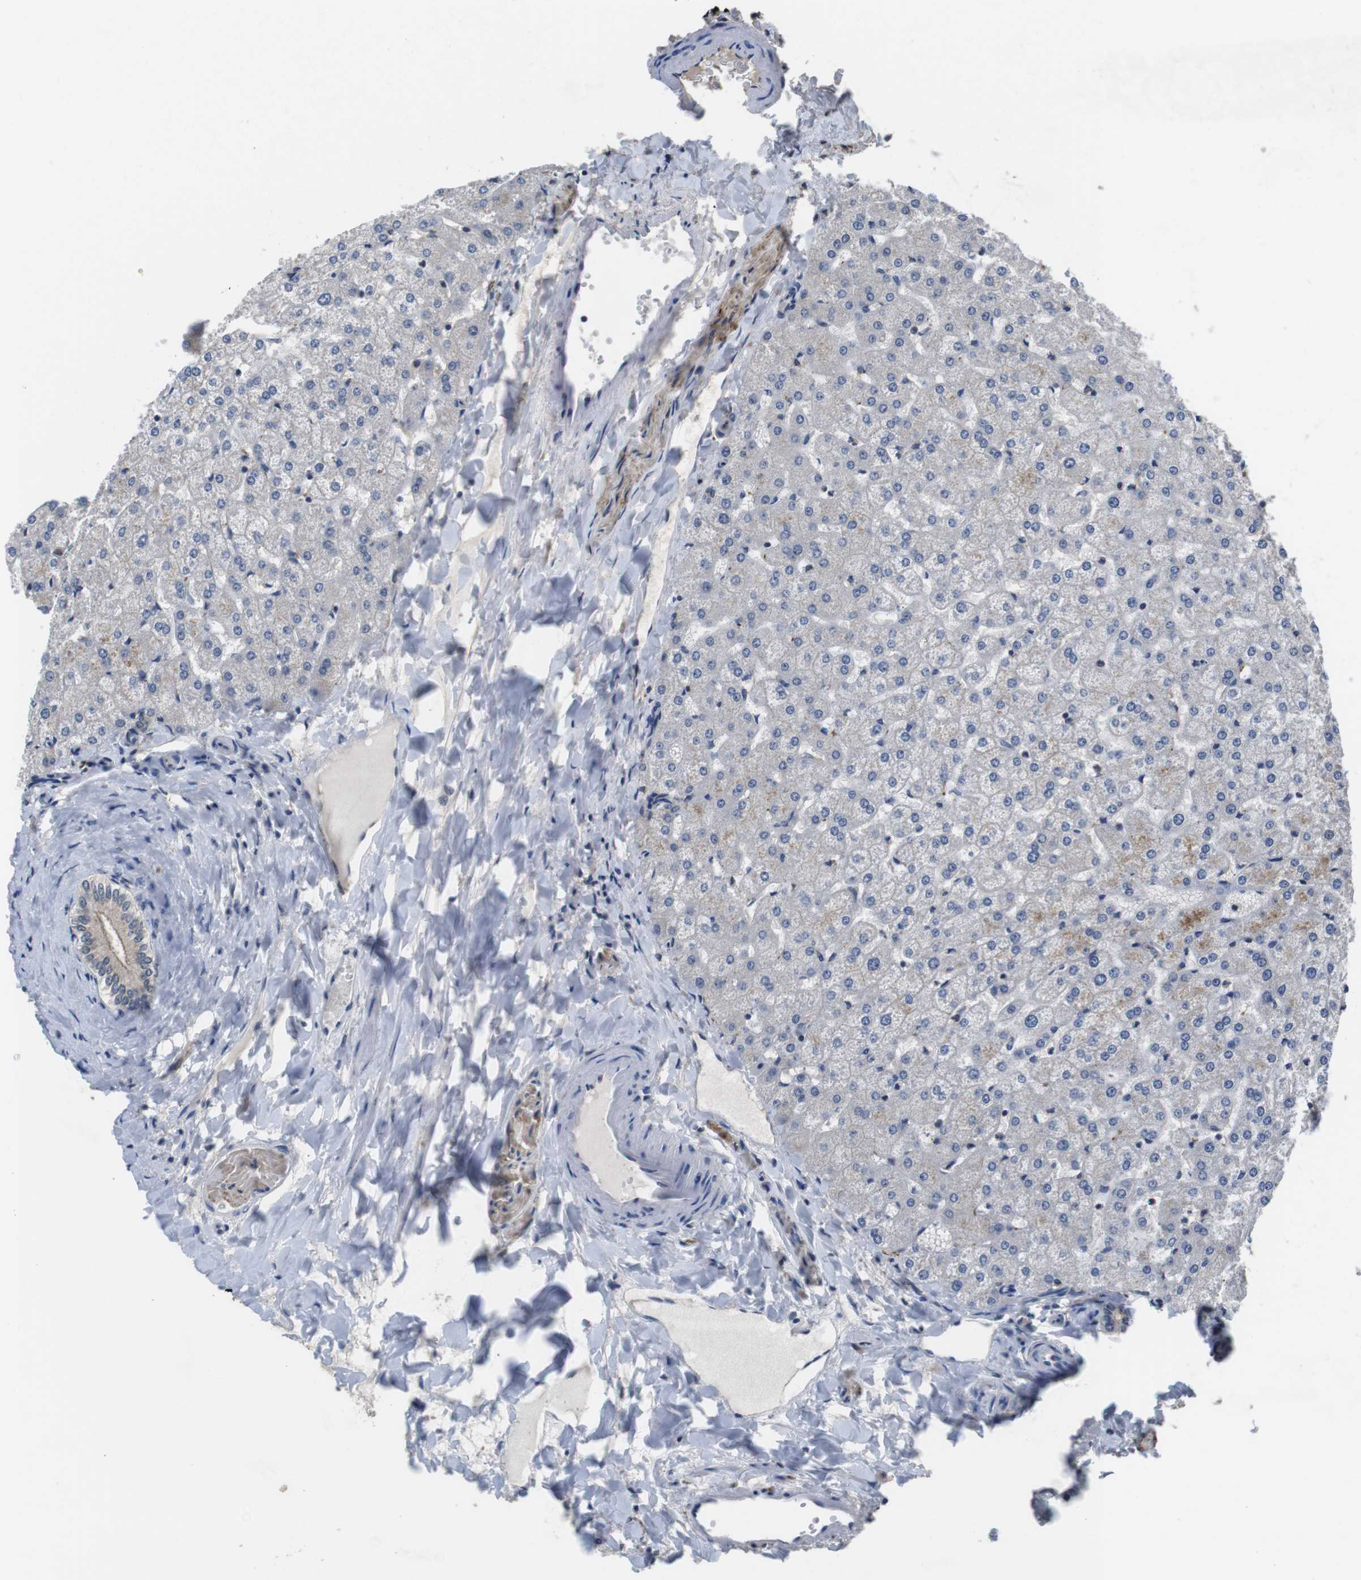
{"staining": {"intensity": "weak", "quantity": "25%-75%", "location": "cytoplasmic/membranous"}, "tissue": "liver", "cell_type": "Cholangiocytes", "image_type": "normal", "snomed": [{"axis": "morphology", "description": "Normal tissue, NOS"}, {"axis": "topography", "description": "Liver"}], "caption": "Protein analysis of benign liver demonstrates weak cytoplasmic/membranous expression in about 25%-75% of cholangiocytes.", "gene": "FADD", "patient": {"sex": "female", "age": 32}}